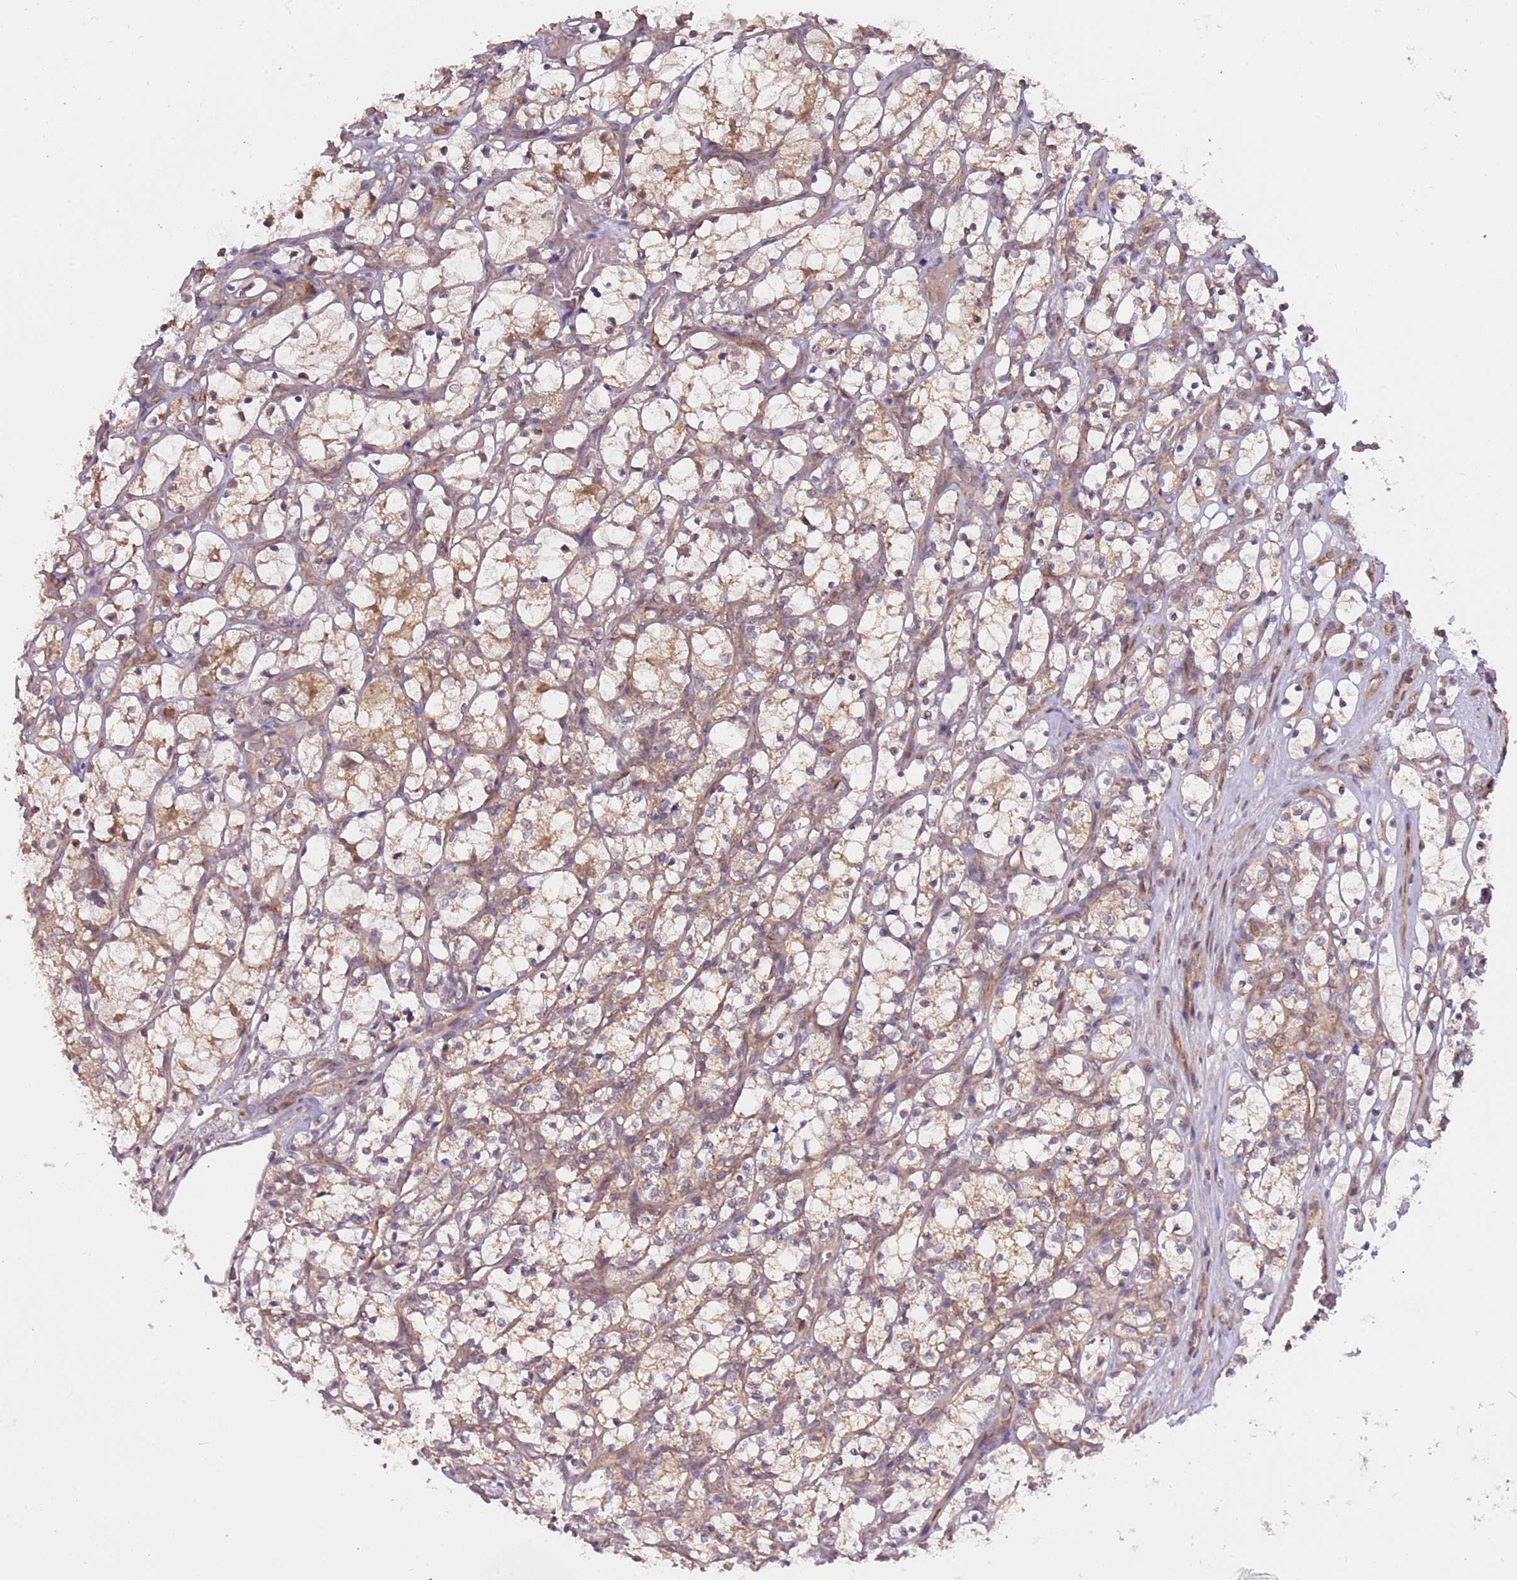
{"staining": {"intensity": "weak", "quantity": "25%-75%", "location": "cytoplasmic/membranous"}, "tissue": "renal cancer", "cell_type": "Tumor cells", "image_type": "cancer", "snomed": [{"axis": "morphology", "description": "Adenocarcinoma, NOS"}, {"axis": "topography", "description": "Kidney"}], "caption": "Immunohistochemical staining of adenocarcinoma (renal) demonstrates weak cytoplasmic/membranous protein positivity in about 25%-75% of tumor cells.", "gene": "RNF181", "patient": {"sex": "female", "age": 69}}